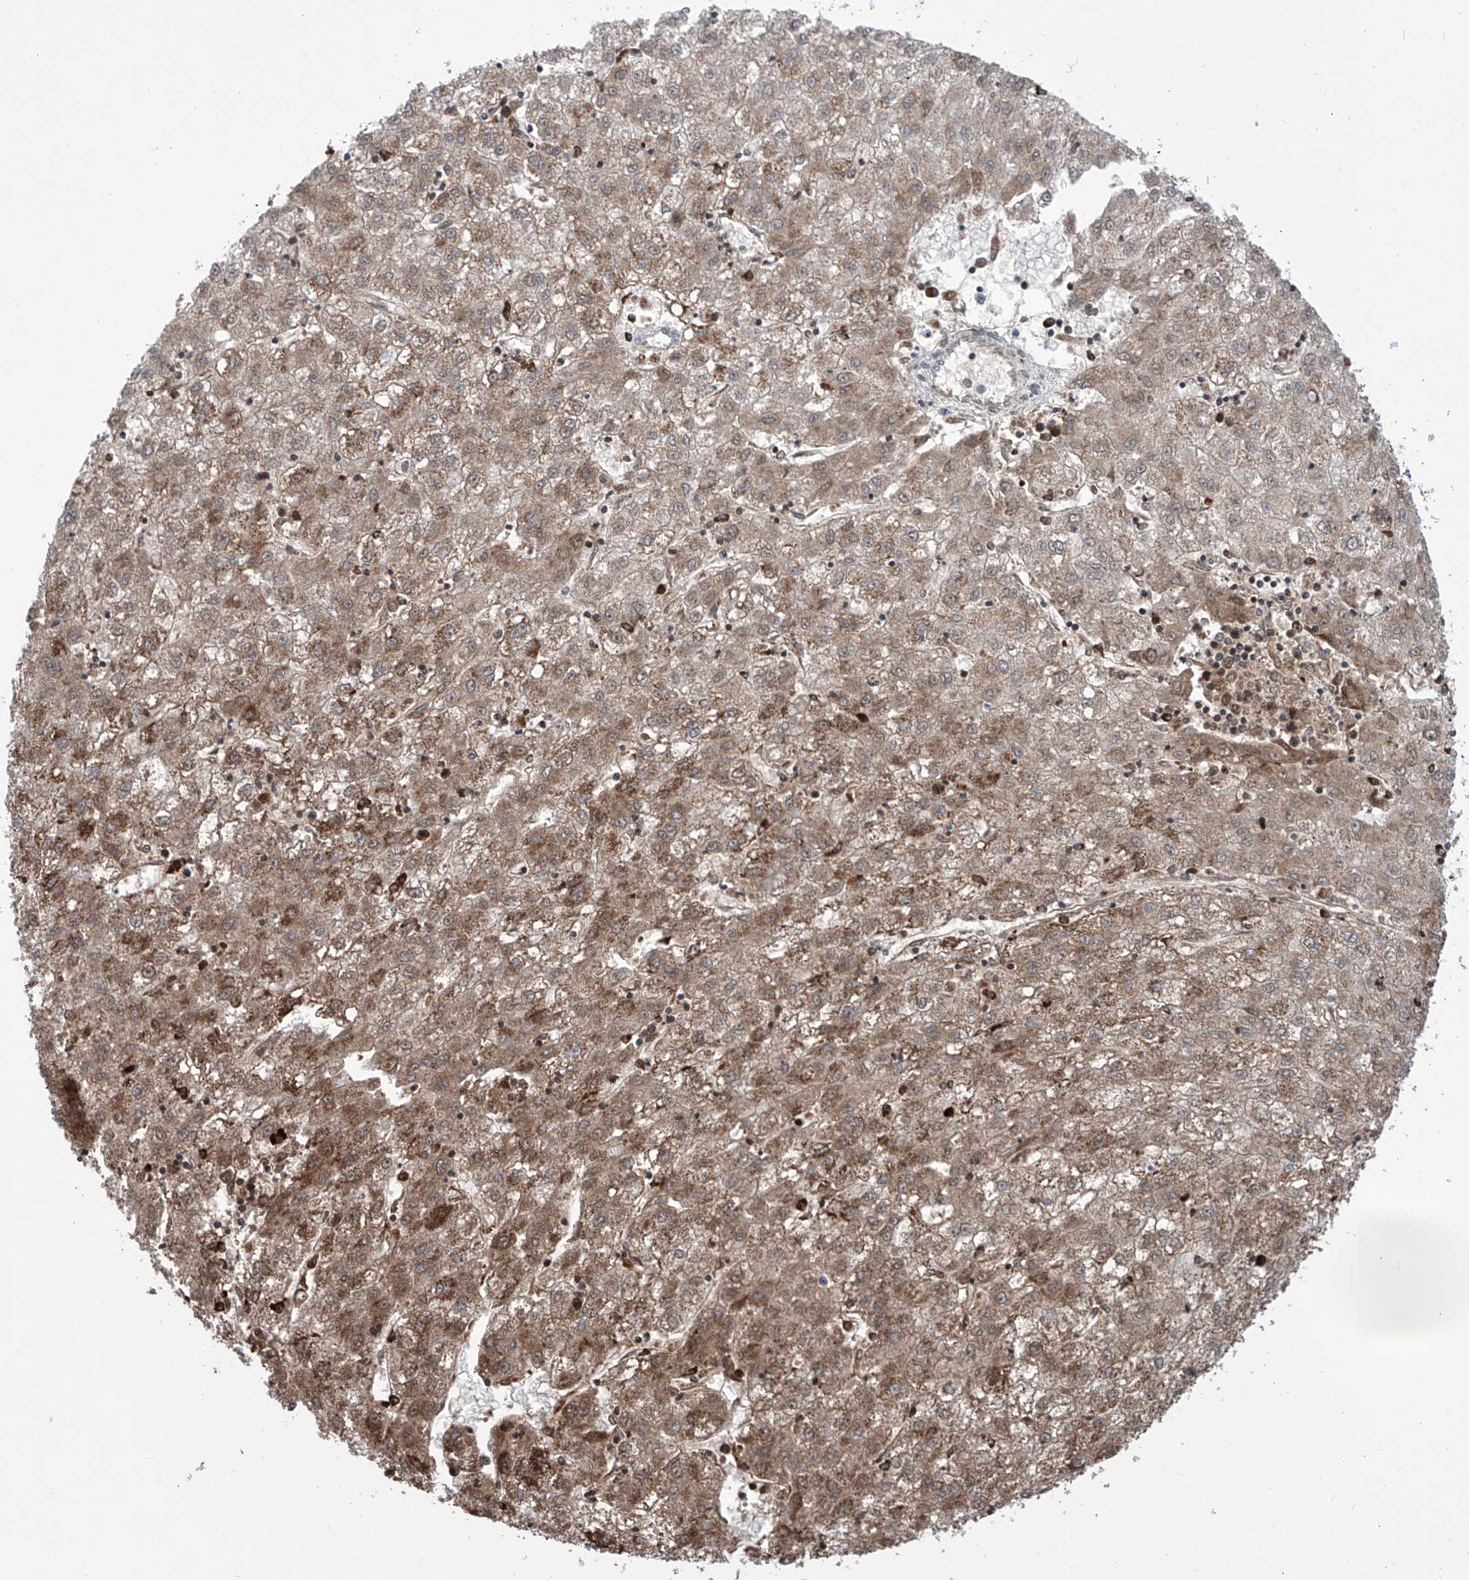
{"staining": {"intensity": "strong", "quantity": "25%-75%", "location": "cytoplasmic/membranous"}, "tissue": "liver cancer", "cell_type": "Tumor cells", "image_type": "cancer", "snomed": [{"axis": "morphology", "description": "Carcinoma, Hepatocellular, NOS"}, {"axis": "topography", "description": "Liver"}], "caption": "A histopathology image showing strong cytoplasmic/membranous expression in about 25%-75% of tumor cells in liver cancer (hepatocellular carcinoma), as visualized by brown immunohistochemical staining.", "gene": "ALDH6A1", "patient": {"sex": "male", "age": 72}}